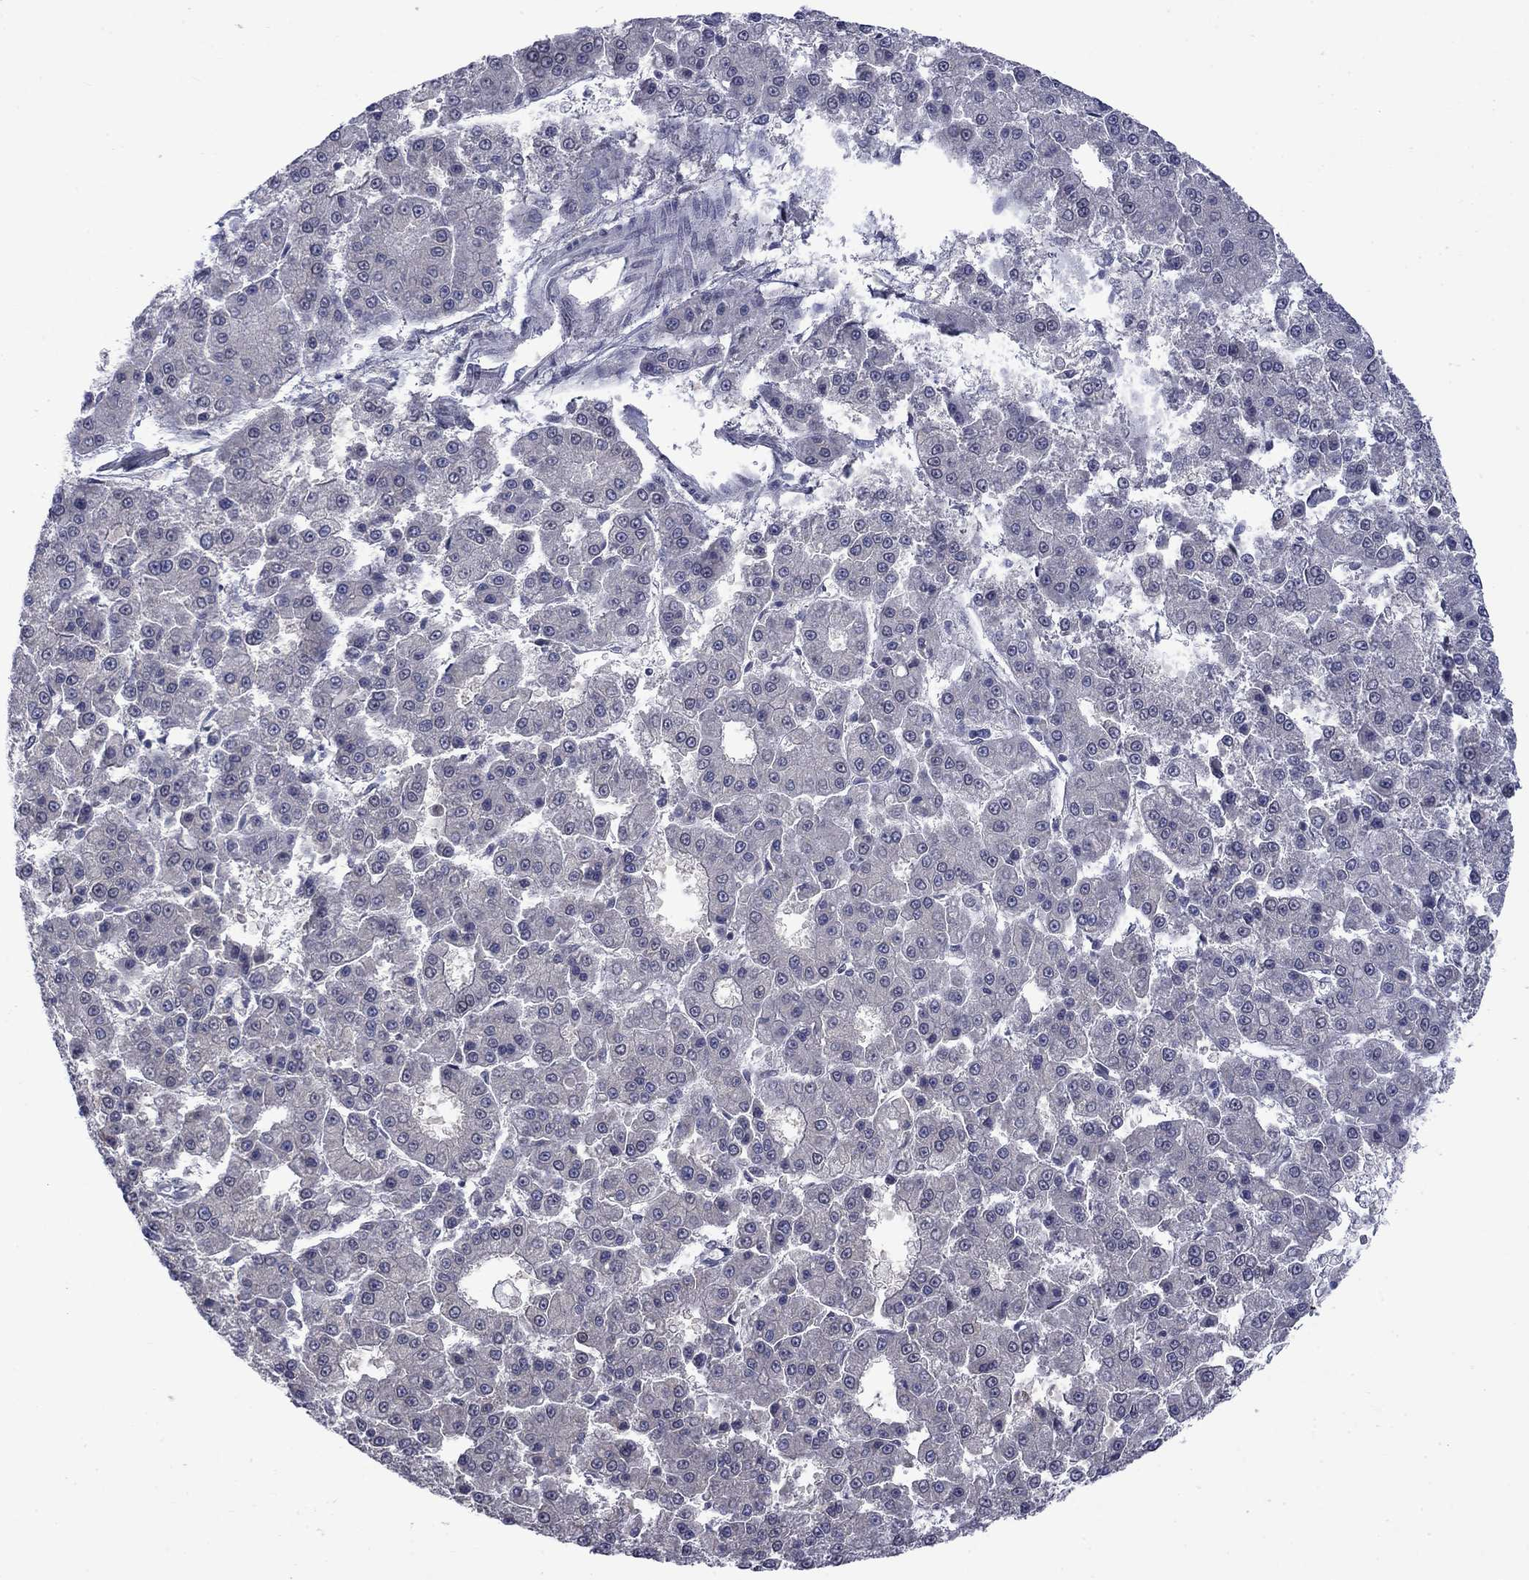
{"staining": {"intensity": "negative", "quantity": "none", "location": "none"}, "tissue": "liver cancer", "cell_type": "Tumor cells", "image_type": "cancer", "snomed": [{"axis": "morphology", "description": "Carcinoma, Hepatocellular, NOS"}, {"axis": "topography", "description": "Liver"}], "caption": "Hepatocellular carcinoma (liver) was stained to show a protein in brown. There is no significant expression in tumor cells.", "gene": "KCNJ16", "patient": {"sex": "male", "age": 70}}